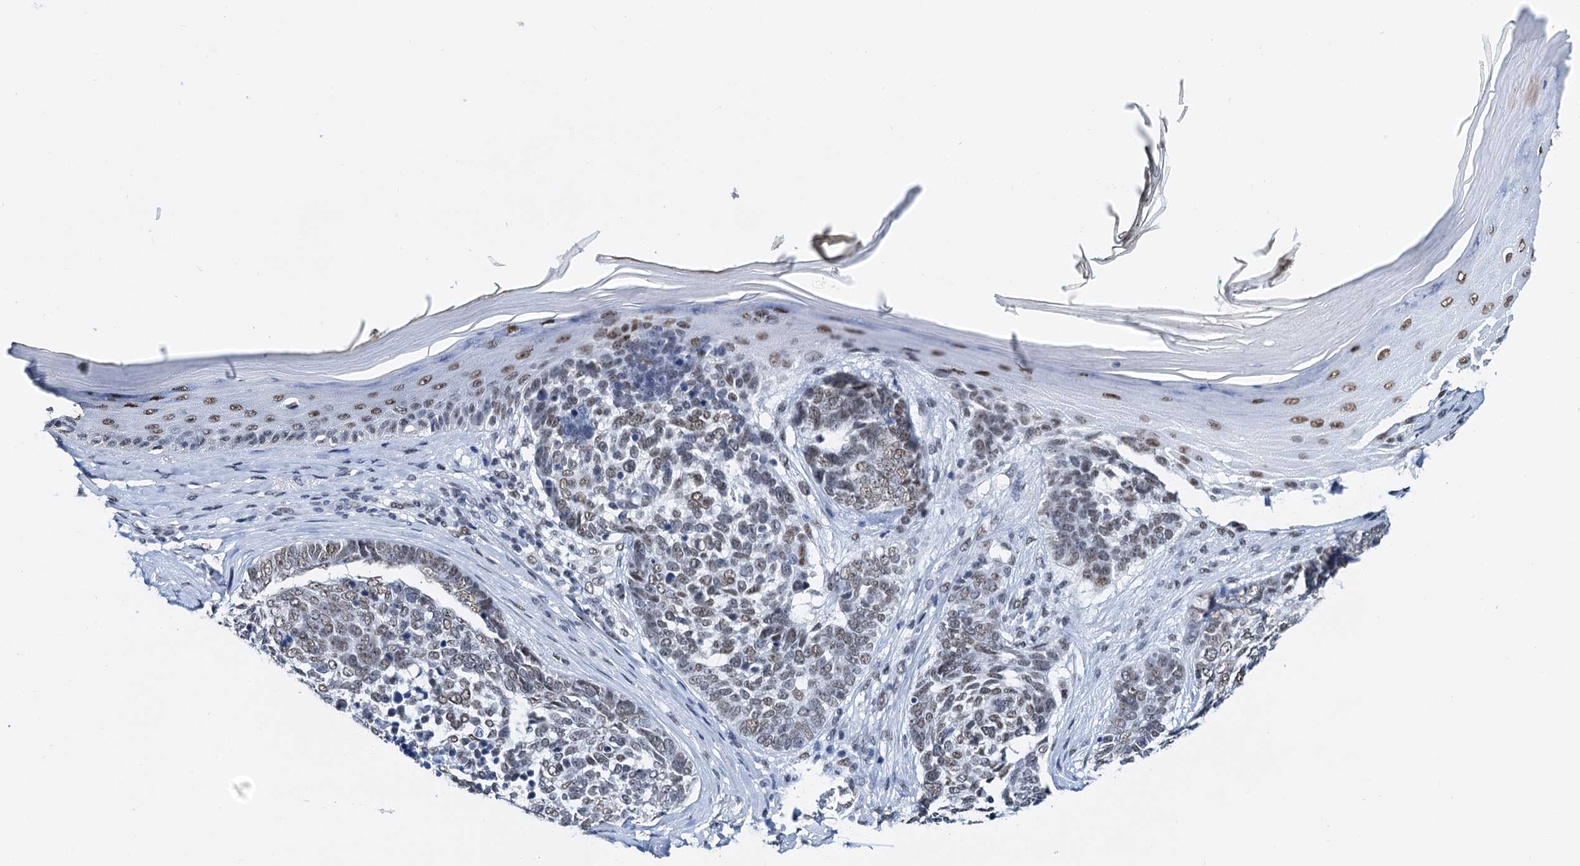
{"staining": {"intensity": "moderate", "quantity": "25%-75%", "location": "nuclear"}, "tissue": "skin cancer", "cell_type": "Tumor cells", "image_type": "cancer", "snomed": [{"axis": "morphology", "description": "Basal cell carcinoma"}, {"axis": "topography", "description": "Skin"}], "caption": "Immunohistochemical staining of skin cancer (basal cell carcinoma) displays moderate nuclear protein staining in approximately 25%-75% of tumor cells. Nuclei are stained in blue.", "gene": "SLTM", "patient": {"sex": "female", "age": 81}}